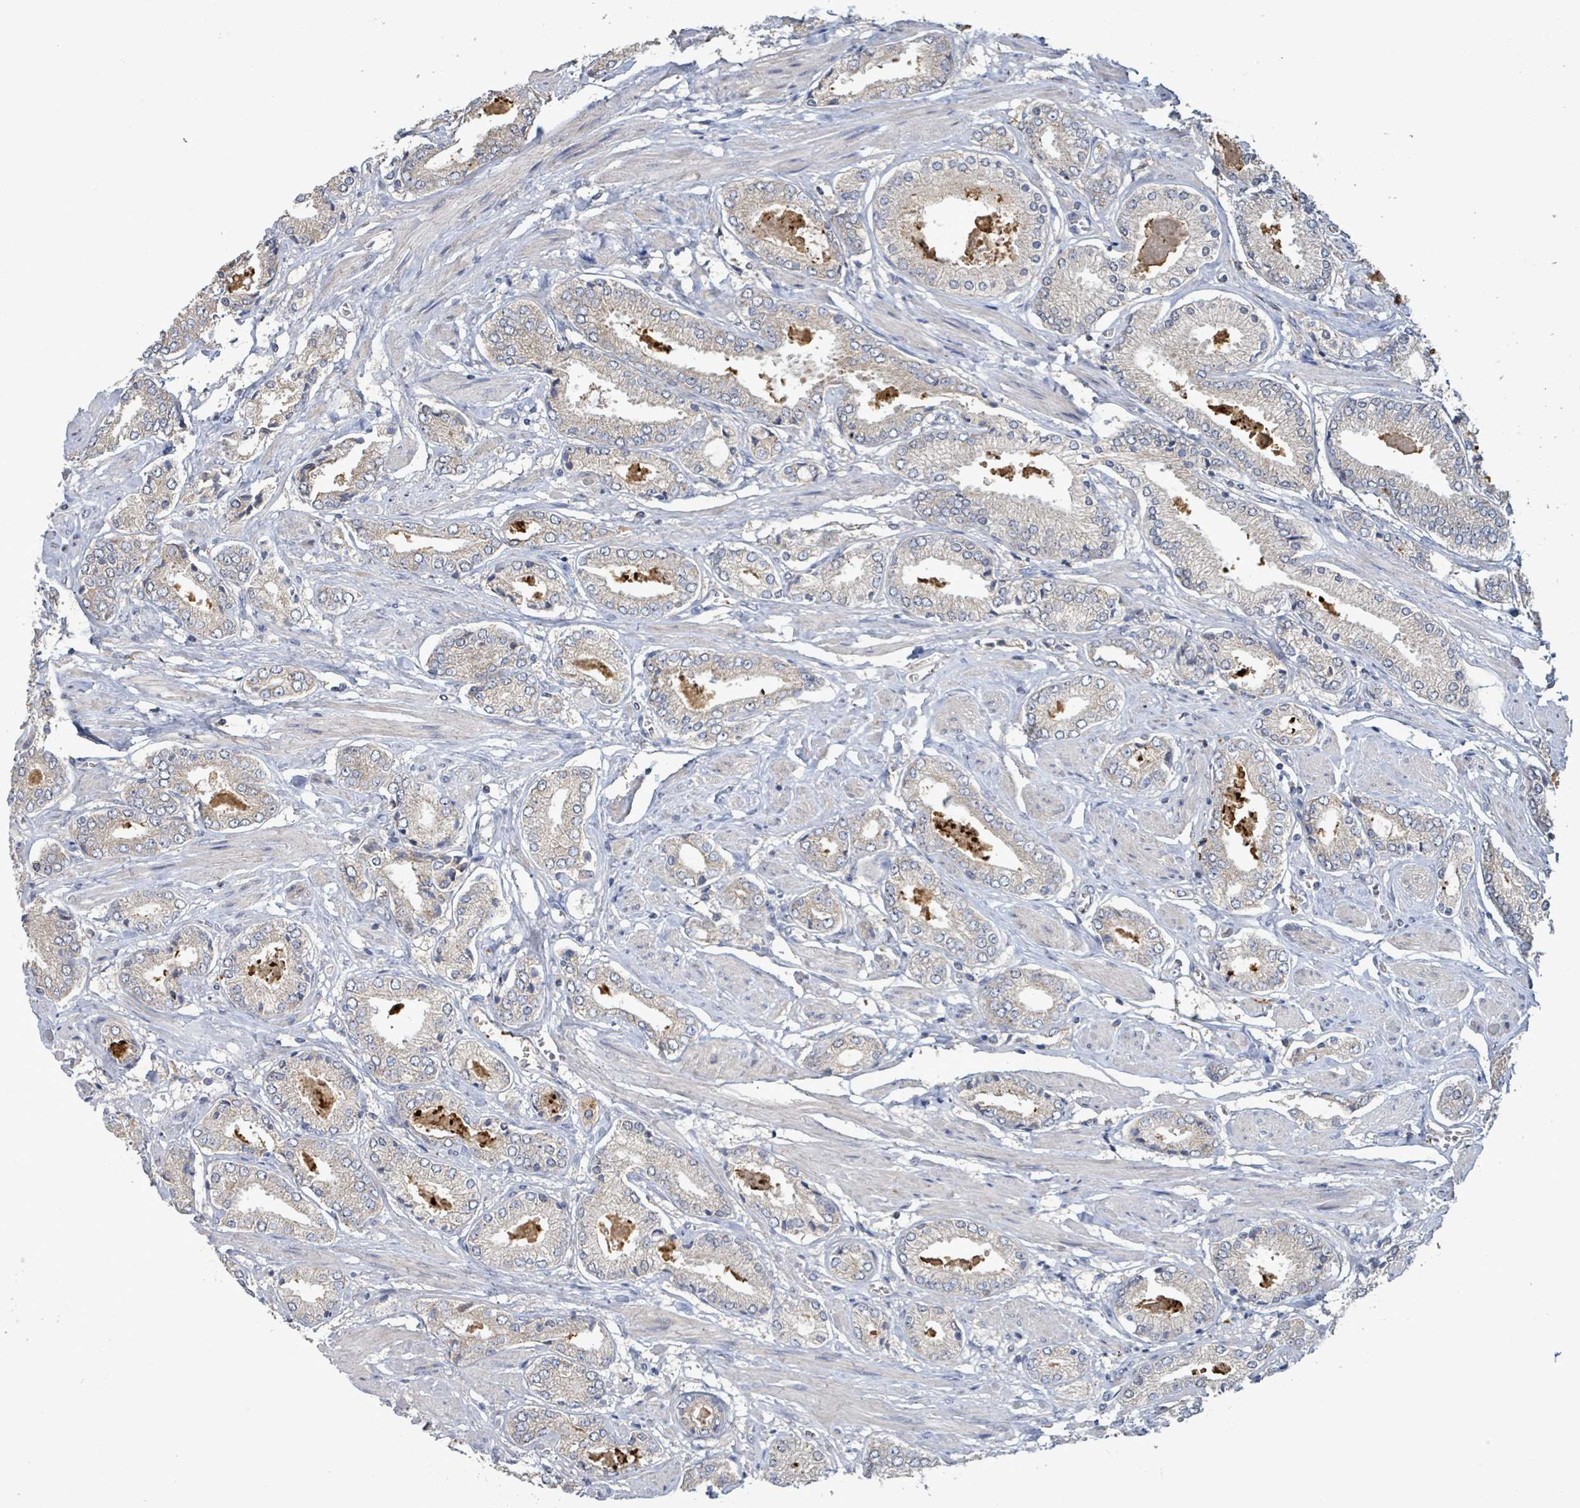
{"staining": {"intensity": "negative", "quantity": "none", "location": "none"}, "tissue": "prostate cancer", "cell_type": "Tumor cells", "image_type": "cancer", "snomed": [{"axis": "morphology", "description": "Adenocarcinoma, High grade"}, {"axis": "topography", "description": "Prostate and seminal vesicle, NOS"}], "caption": "A histopathology image of human prostate adenocarcinoma (high-grade) is negative for staining in tumor cells.", "gene": "PLAAT1", "patient": {"sex": "male", "age": 64}}